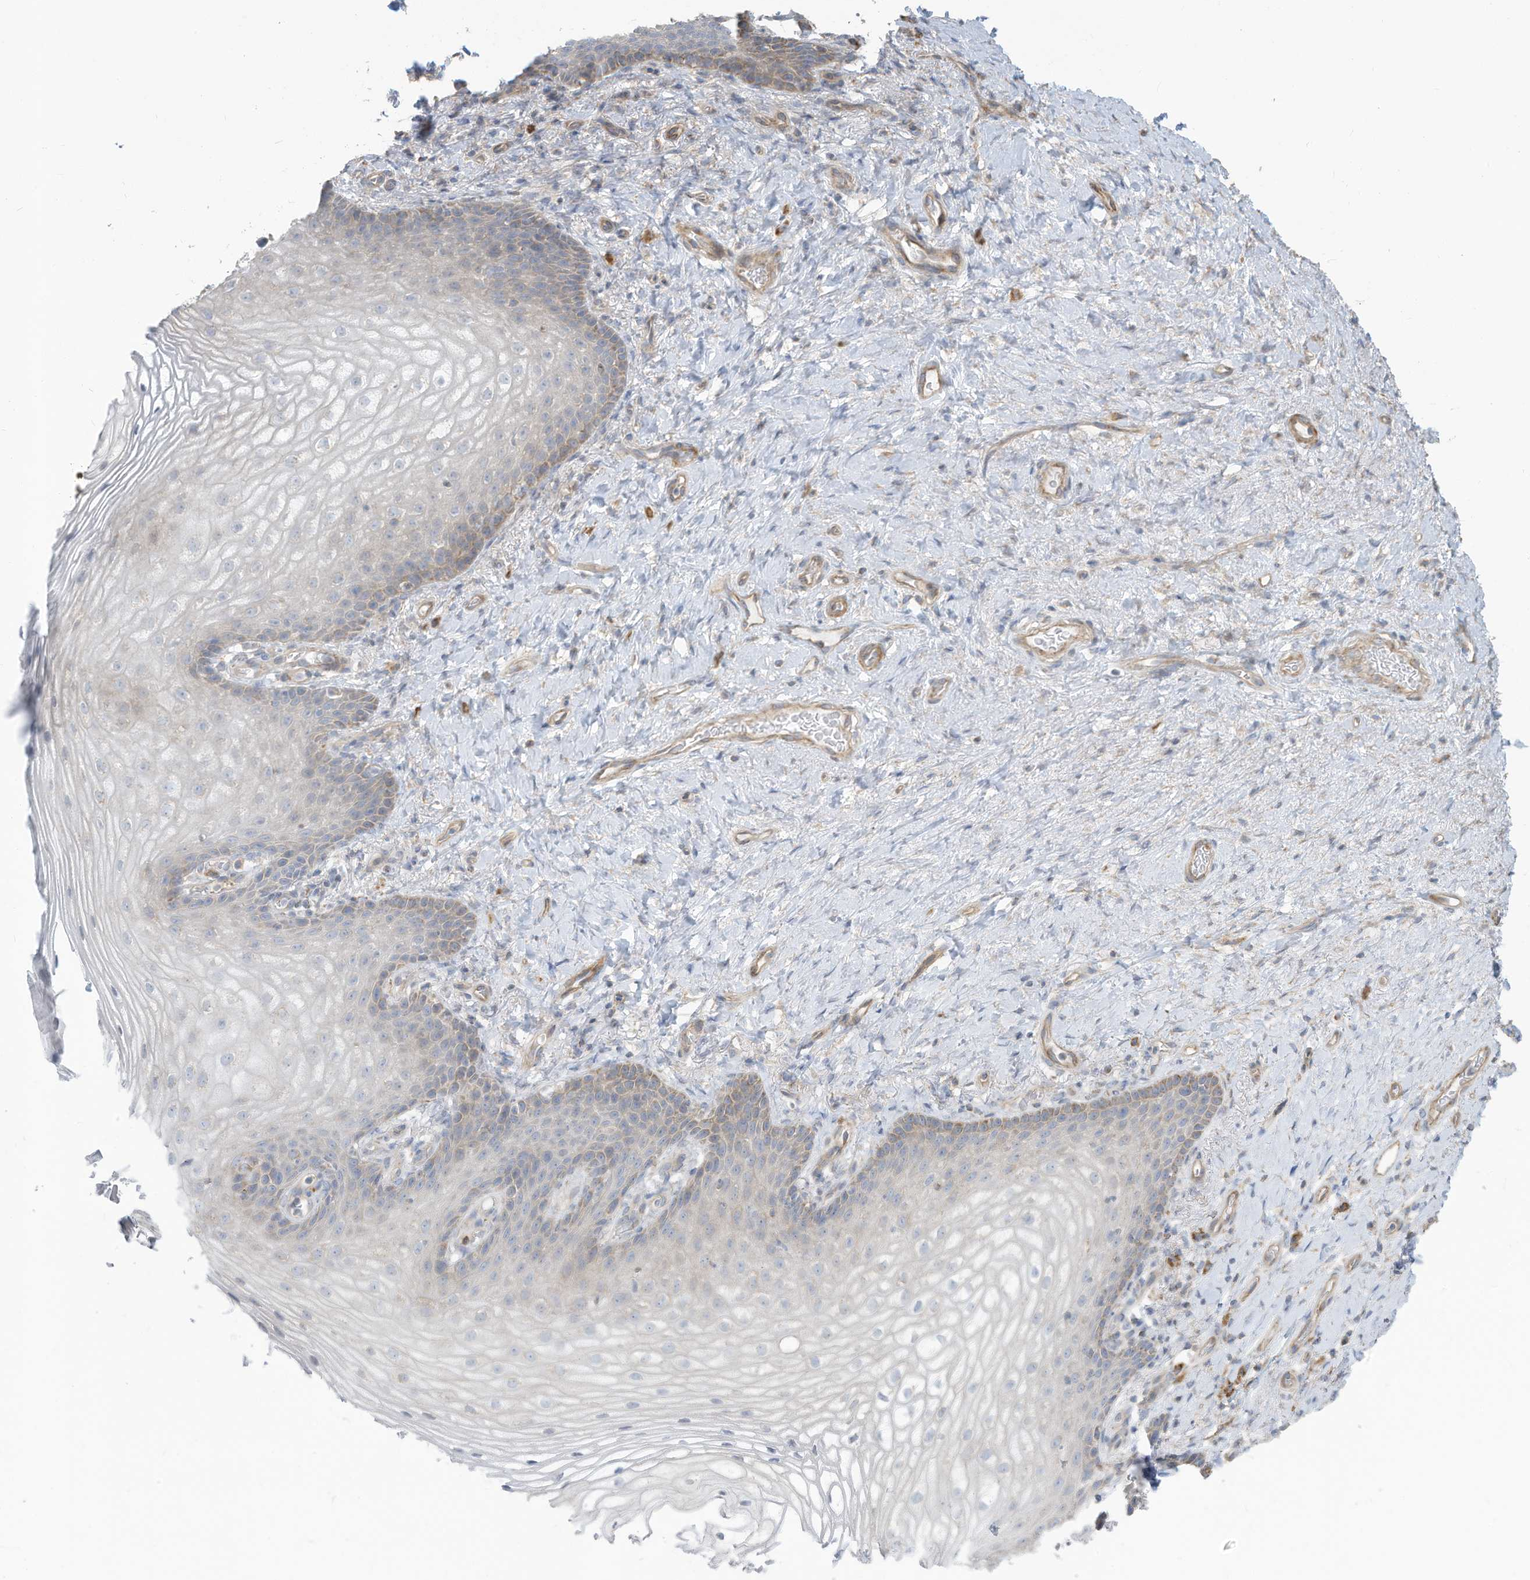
{"staining": {"intensity": "weak", "quantity": "25%-75%", "location": "cytoplasmic/membranous"}, "tissue": "vagina", "cell_type": "Squamous epithelial cells", "image_type": "normal", "snomed": [{"axis": "morphology", "description": "Normal tissue, NOS"}, {"axis": "topography", "description": "Vagina"}], "caption": "Squamous epithelial cells display low levels of weak cytoplasmic/membranous expression in approximately 25%-75% of cells in normal human vagina.", "gene": "GTPBP2", "patient": {"sex": "female", "age": 60}}